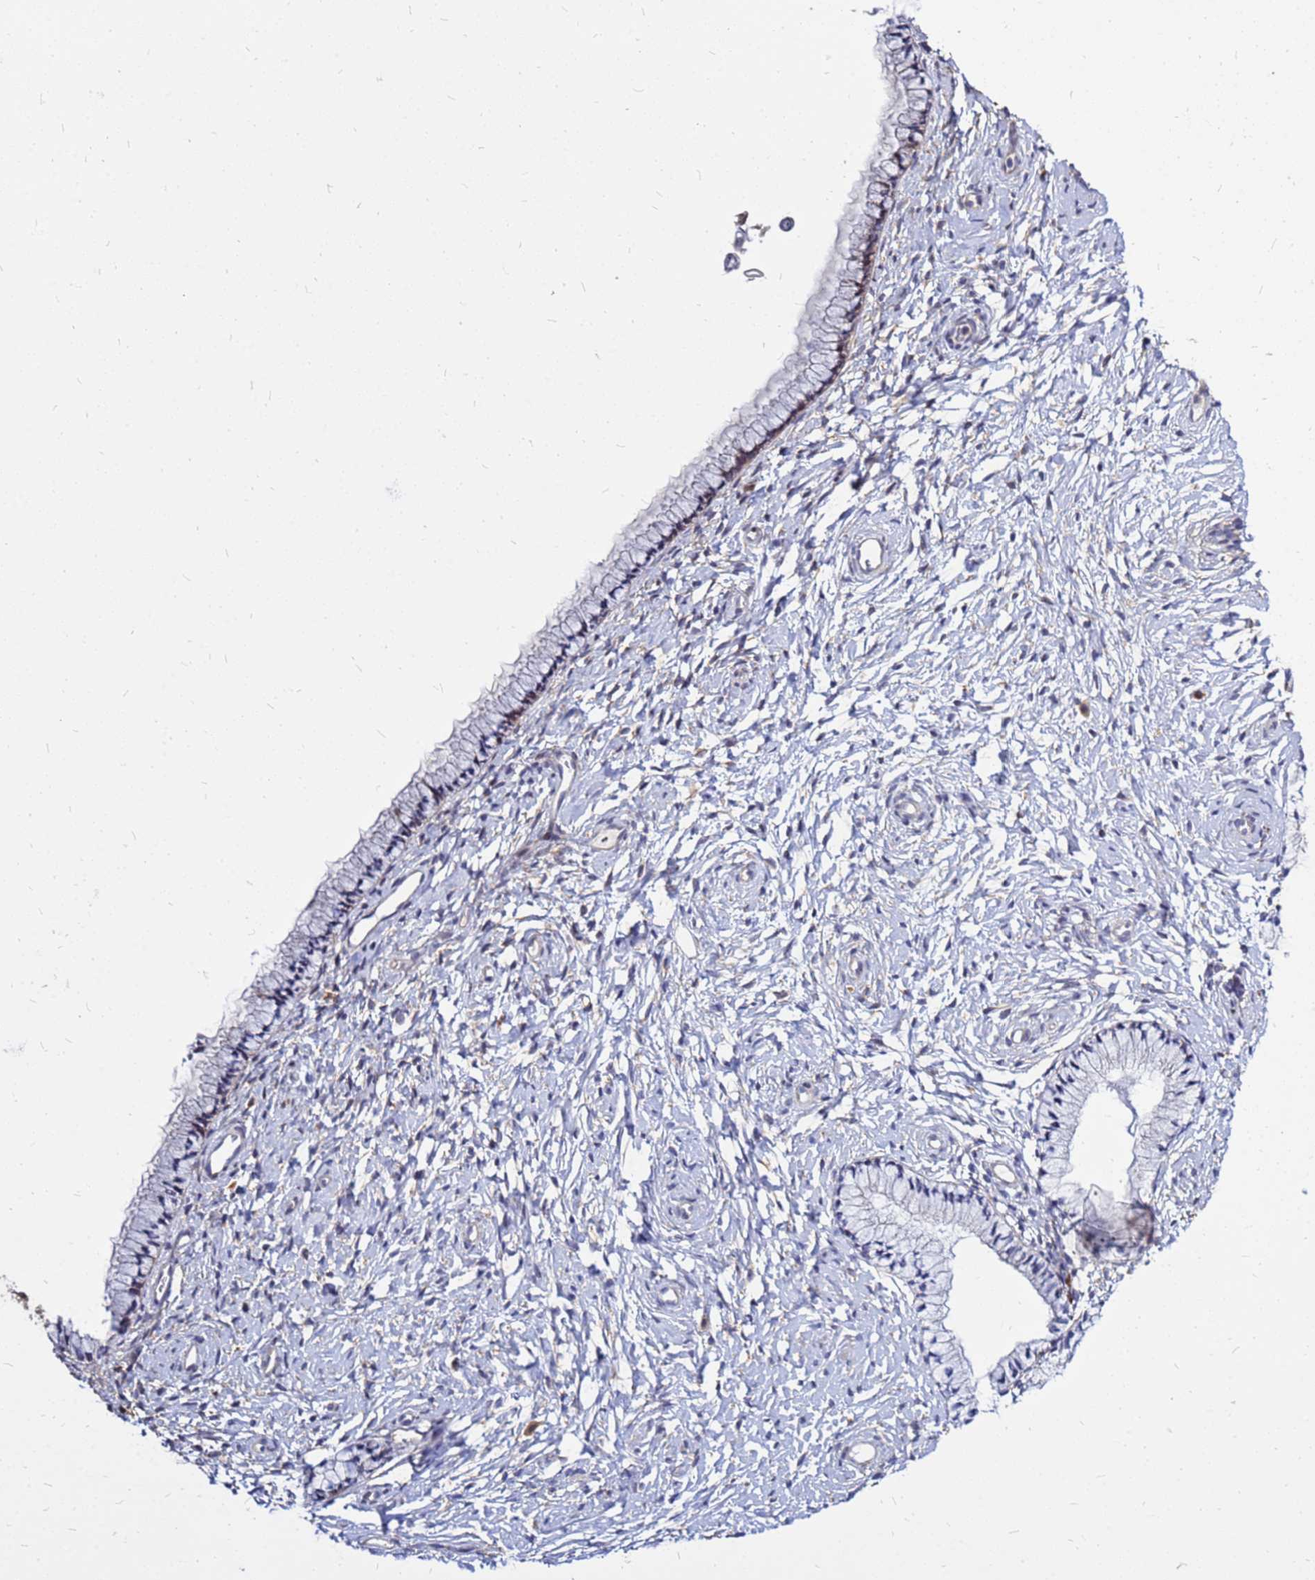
{"staining": {"intensity": "moderate", "quantity": "25%-75%", "location": "cytoplasmic/membranous"}, "tissue": "cervix", "cell_type": "Glandular cells", "image_type": "normal", "snomed": [{"axis": "morphology", "description": "Normal tissue, NOS"}, {"axis": "topography", "description": "Cervix"}], "caption": "Benign cervix exhibits moderate cytoplasmic/membranous expression in about 25%-75% of glandular cells.", "gene": "MOB2", "patient": {"sex": "female", "age": 33}}